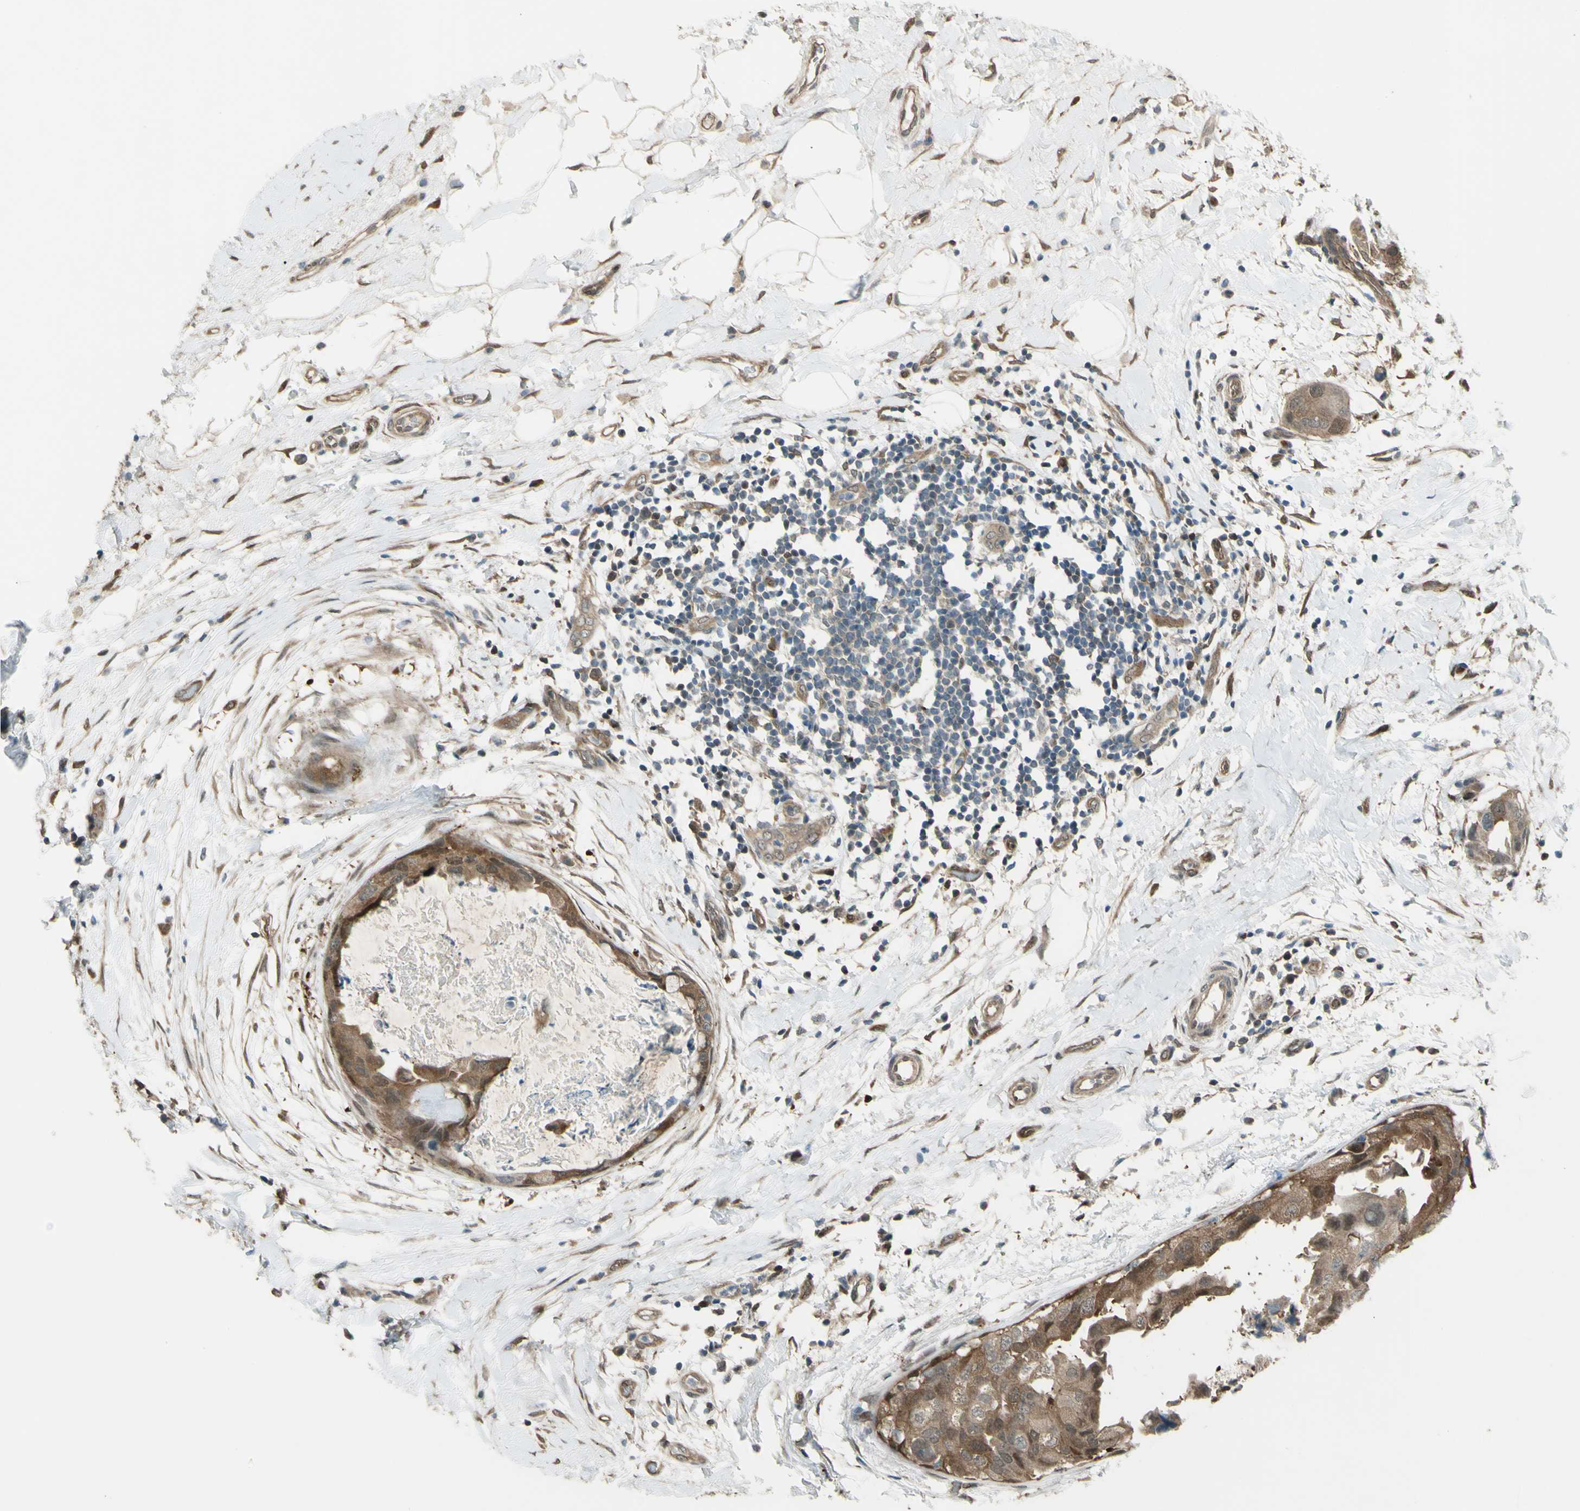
{"staining": {"intensity": "moderate", "quantity": ">75%", "location": "cytoplasmic/membranous"}, "tissue": "breast cancer", "cell_type": "Tumor cells", "image_type": "cancer", "snomed": [{"axis": "morphology", "description": "Duct carcinoma"}, {"axis": "topography", "description": "Breast"}], "caption": "Infiltrating ductal carcinoma (breast) tissue shows moderate cytoplasmic/membranous expression in approximately >75% of tumor cells", "gene": "YWHAQ", "patient": {"sex": "female", "age": 40}}